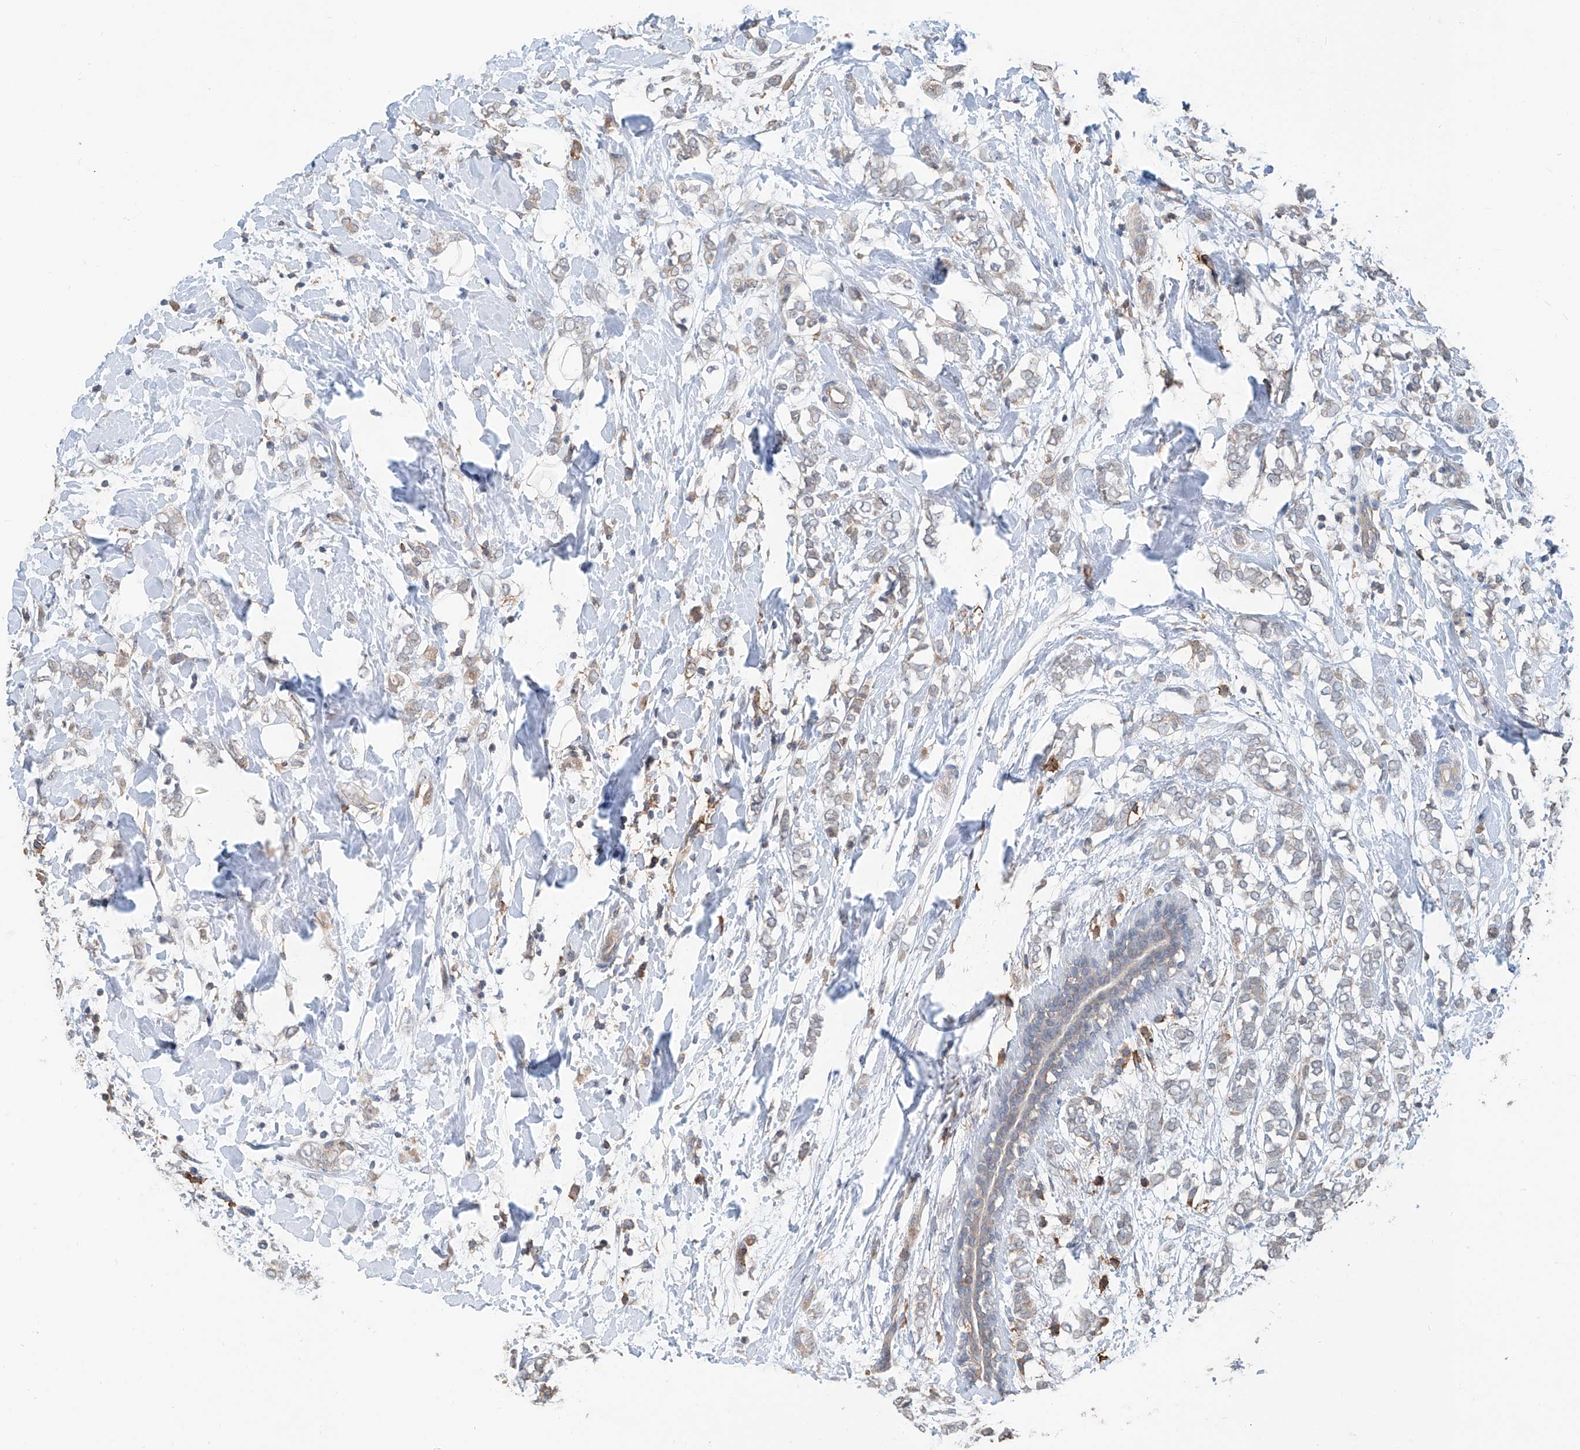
{"staining": {"intensity": "weak", "quantity": "25%-75%", "location": "cytoplasmic/membranous"}, "tissue": "breast cancer", "cell_type": "Tumor cells", "image_type": "cancer", "snomed": [{"axis": "morphology", "description": "Normal tissue, NOS"}, {"axis": "morphology", "description": "Lobular carcinoma"}, {"axis": "topography", "description": "Breast"}], "caption": "IHC (DAB) staining of lobular carcinoma (breast) demonstrates weak cytoplasmic/membranous protein staining in about 25%-75% of tumor cells.", "gene": "KCNK10", "patient": {"sex": "female", "age": 47}}